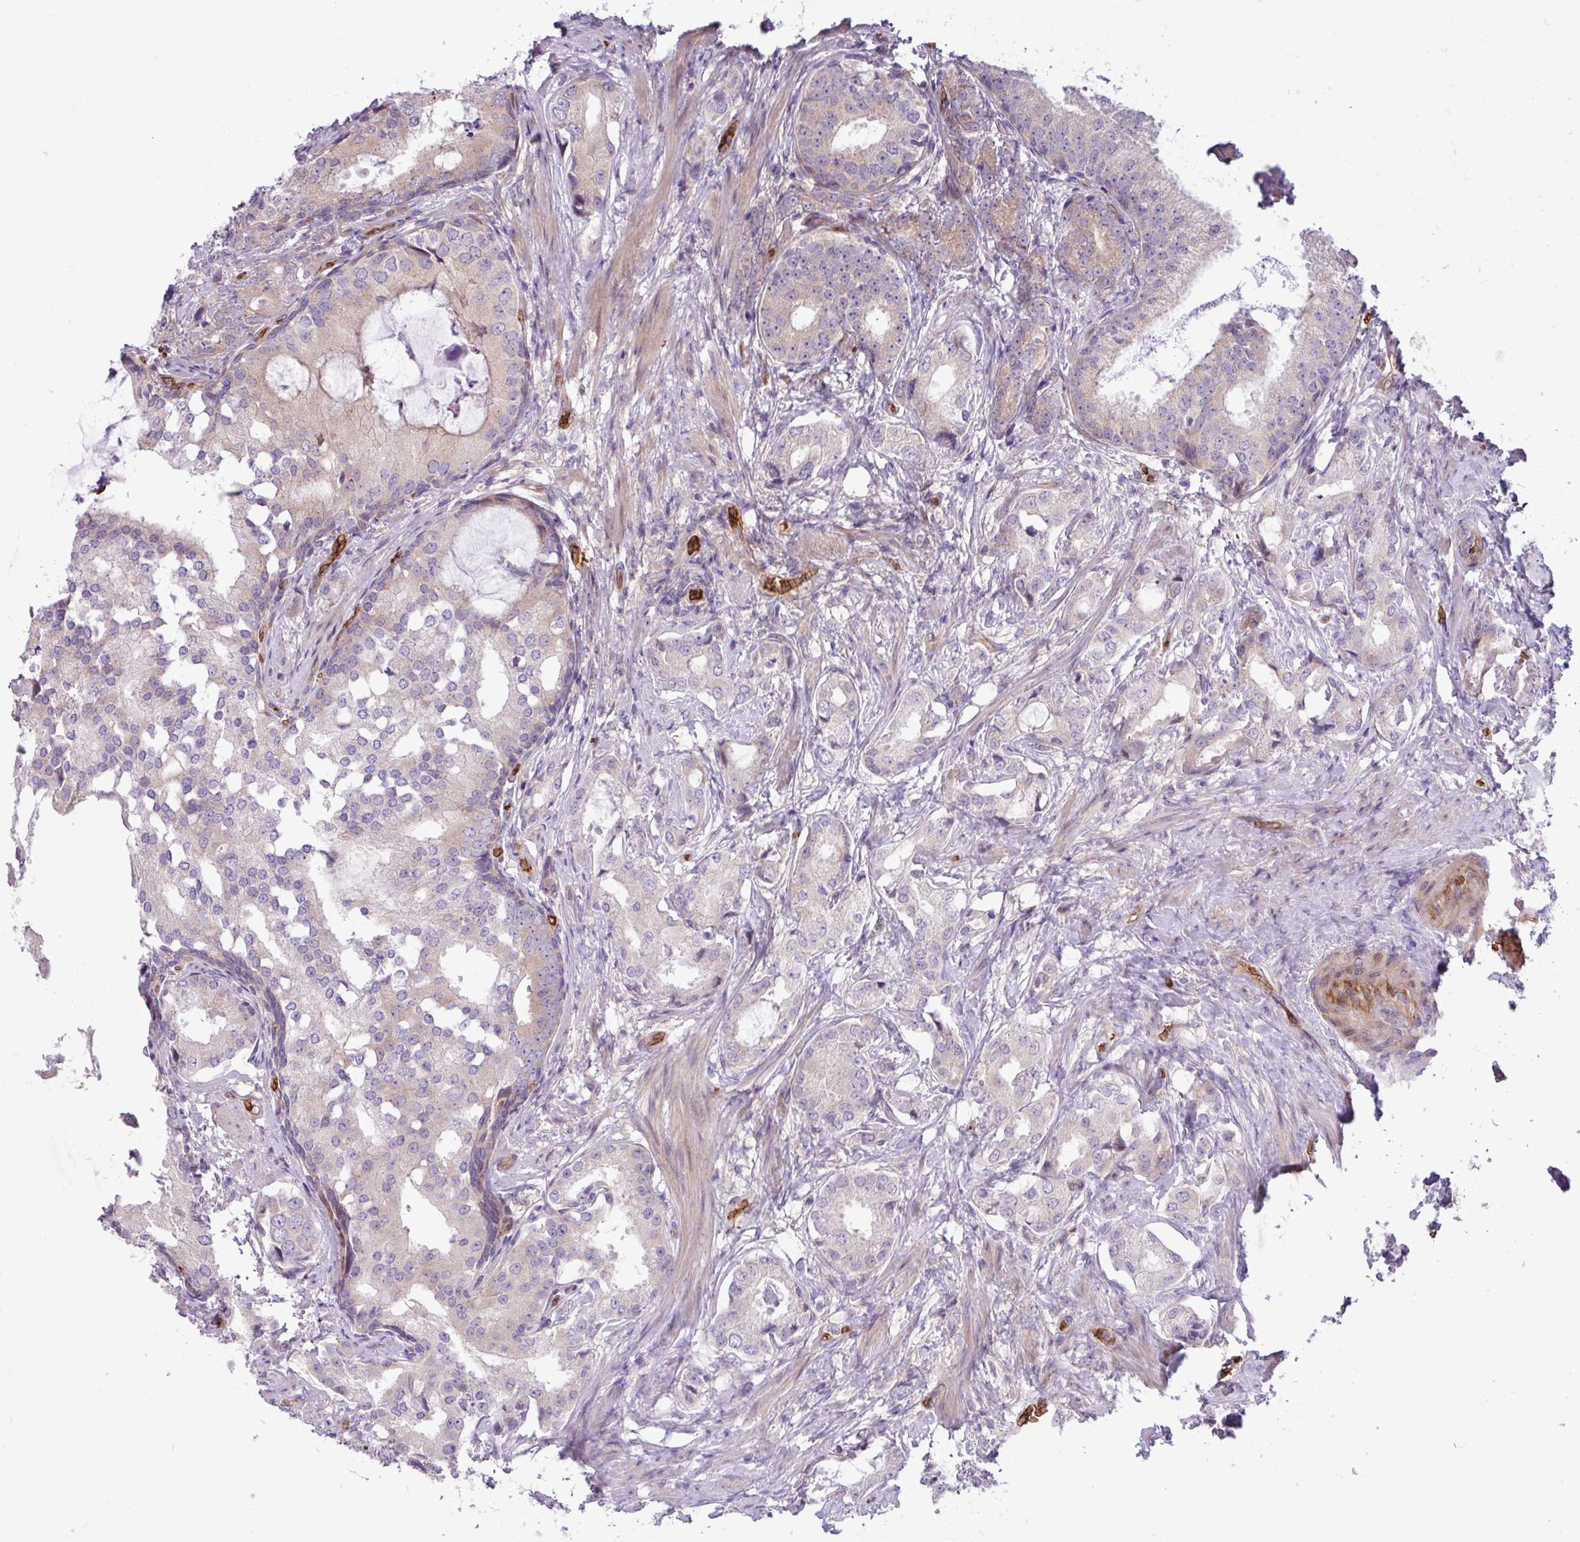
{"staining": {"intensity": "negative", "quantity": "none", "location": "none"}, "tissue": "prostate cancer", "cell_type": "Tumor cells", "image_type": "cancer", "snomed": [{"axis": "morphology", "description": "Adenocarcinoma, Low grade"}, {"axis": "topography", "description": "Prostate"}], "caption": "Image shows no protein positivity in tumor cells of prostate cancer (low-grade adenocarcinoma) tissue.", "gene": "RAD21L1", "patient": {"sex": "male", "age": 71}}